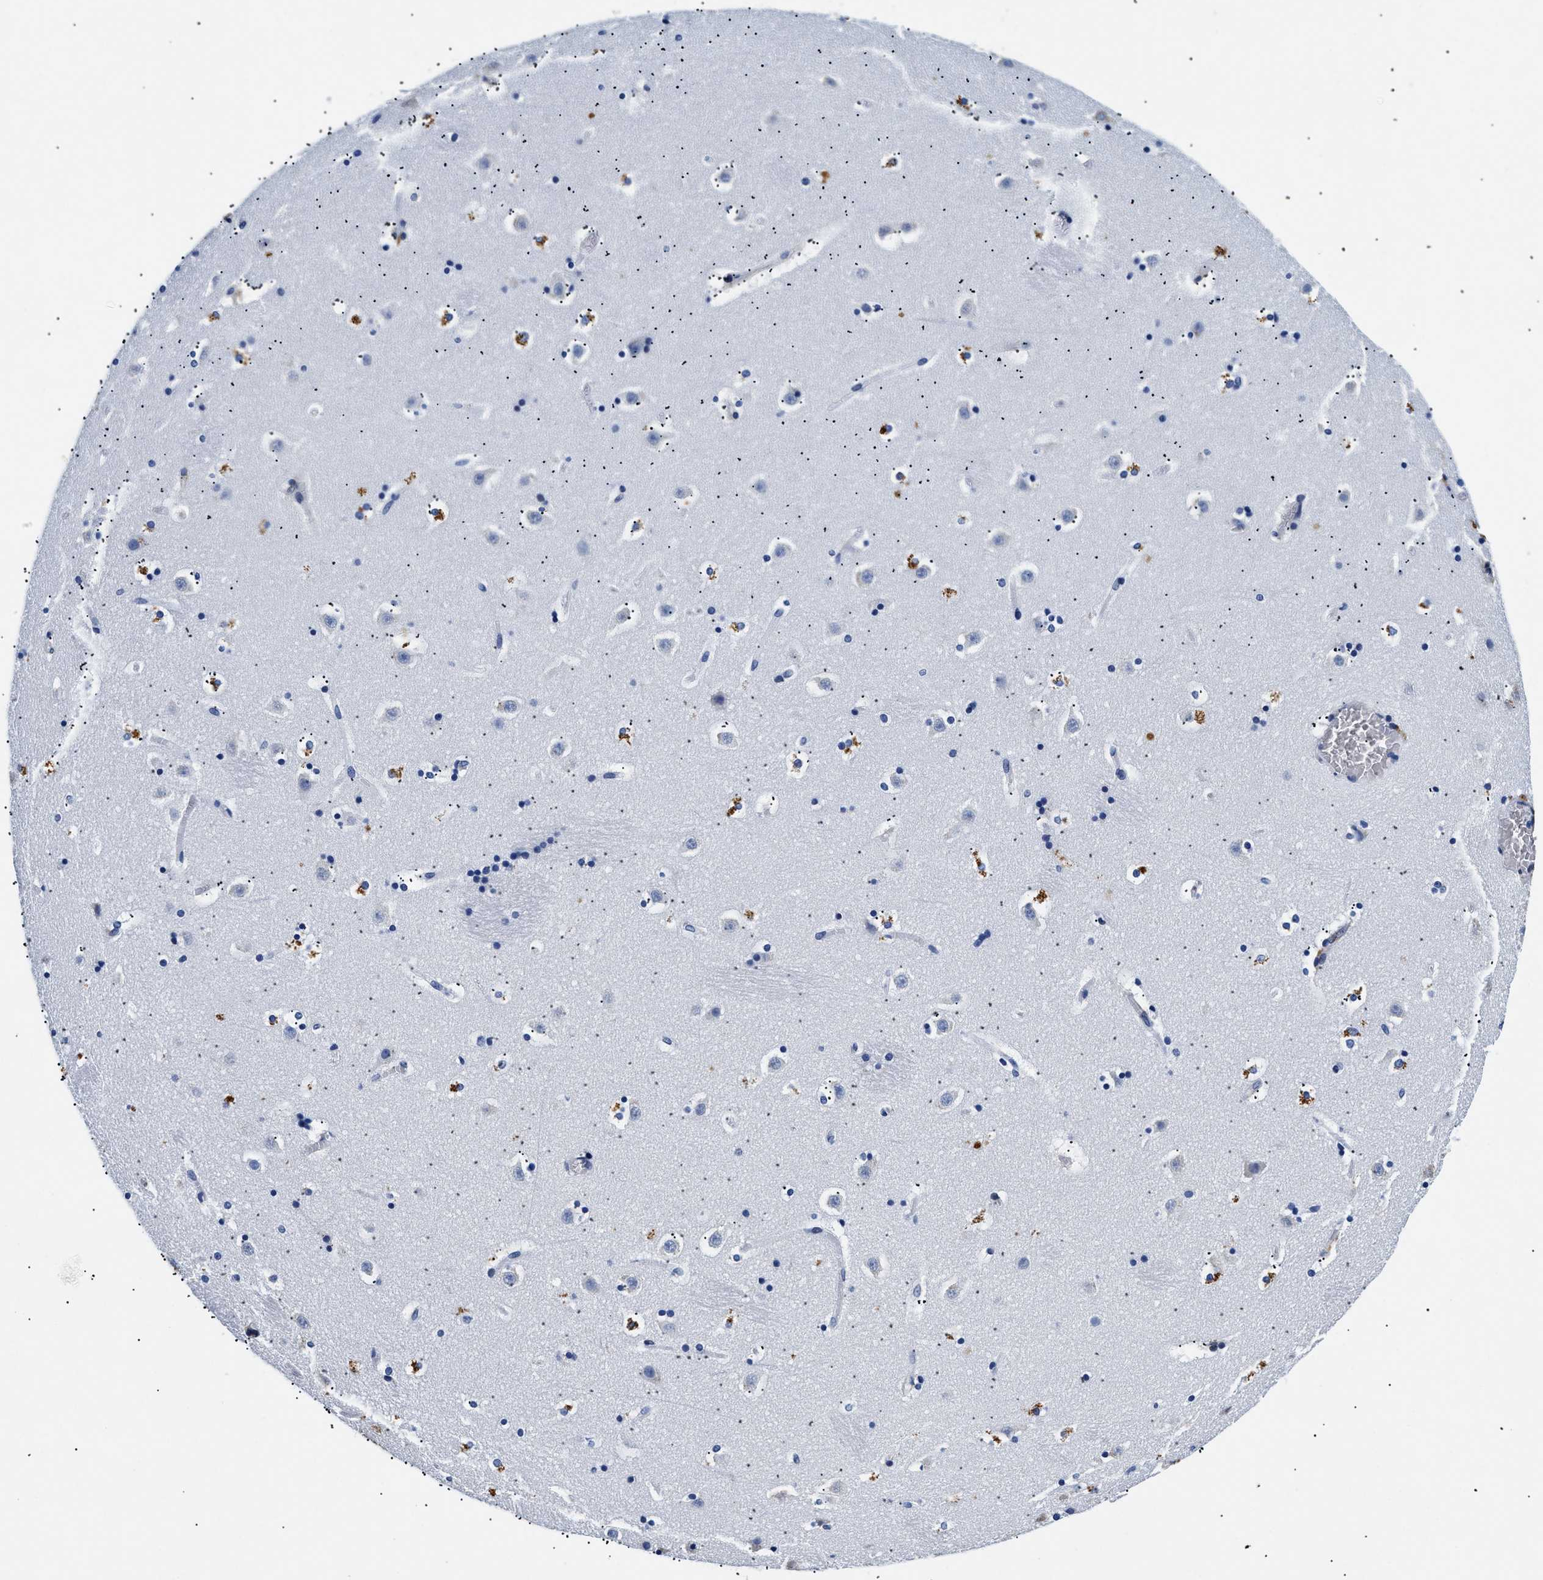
{"staining": {"intensity": "strong", "quantity": "<25%", "location": "cytoplasmic/membranous"}, "tissue": "caudate", "cell_type": "Glial cells", "image_type": "normal", "snomed": [{"axis": "morphology", "description": "Normal tissue, NOS"}, {"axis": "topography", "description": "Lateral ventricle wall"}], "caption": "Immunohistochemistry of benign caudate exhibits medium levels of strong cytoplasmic/membranous positivity in approximately <25% of glial cells.", "gene": "LAMA3", "patient": {"sex": "male", "age": 45}}